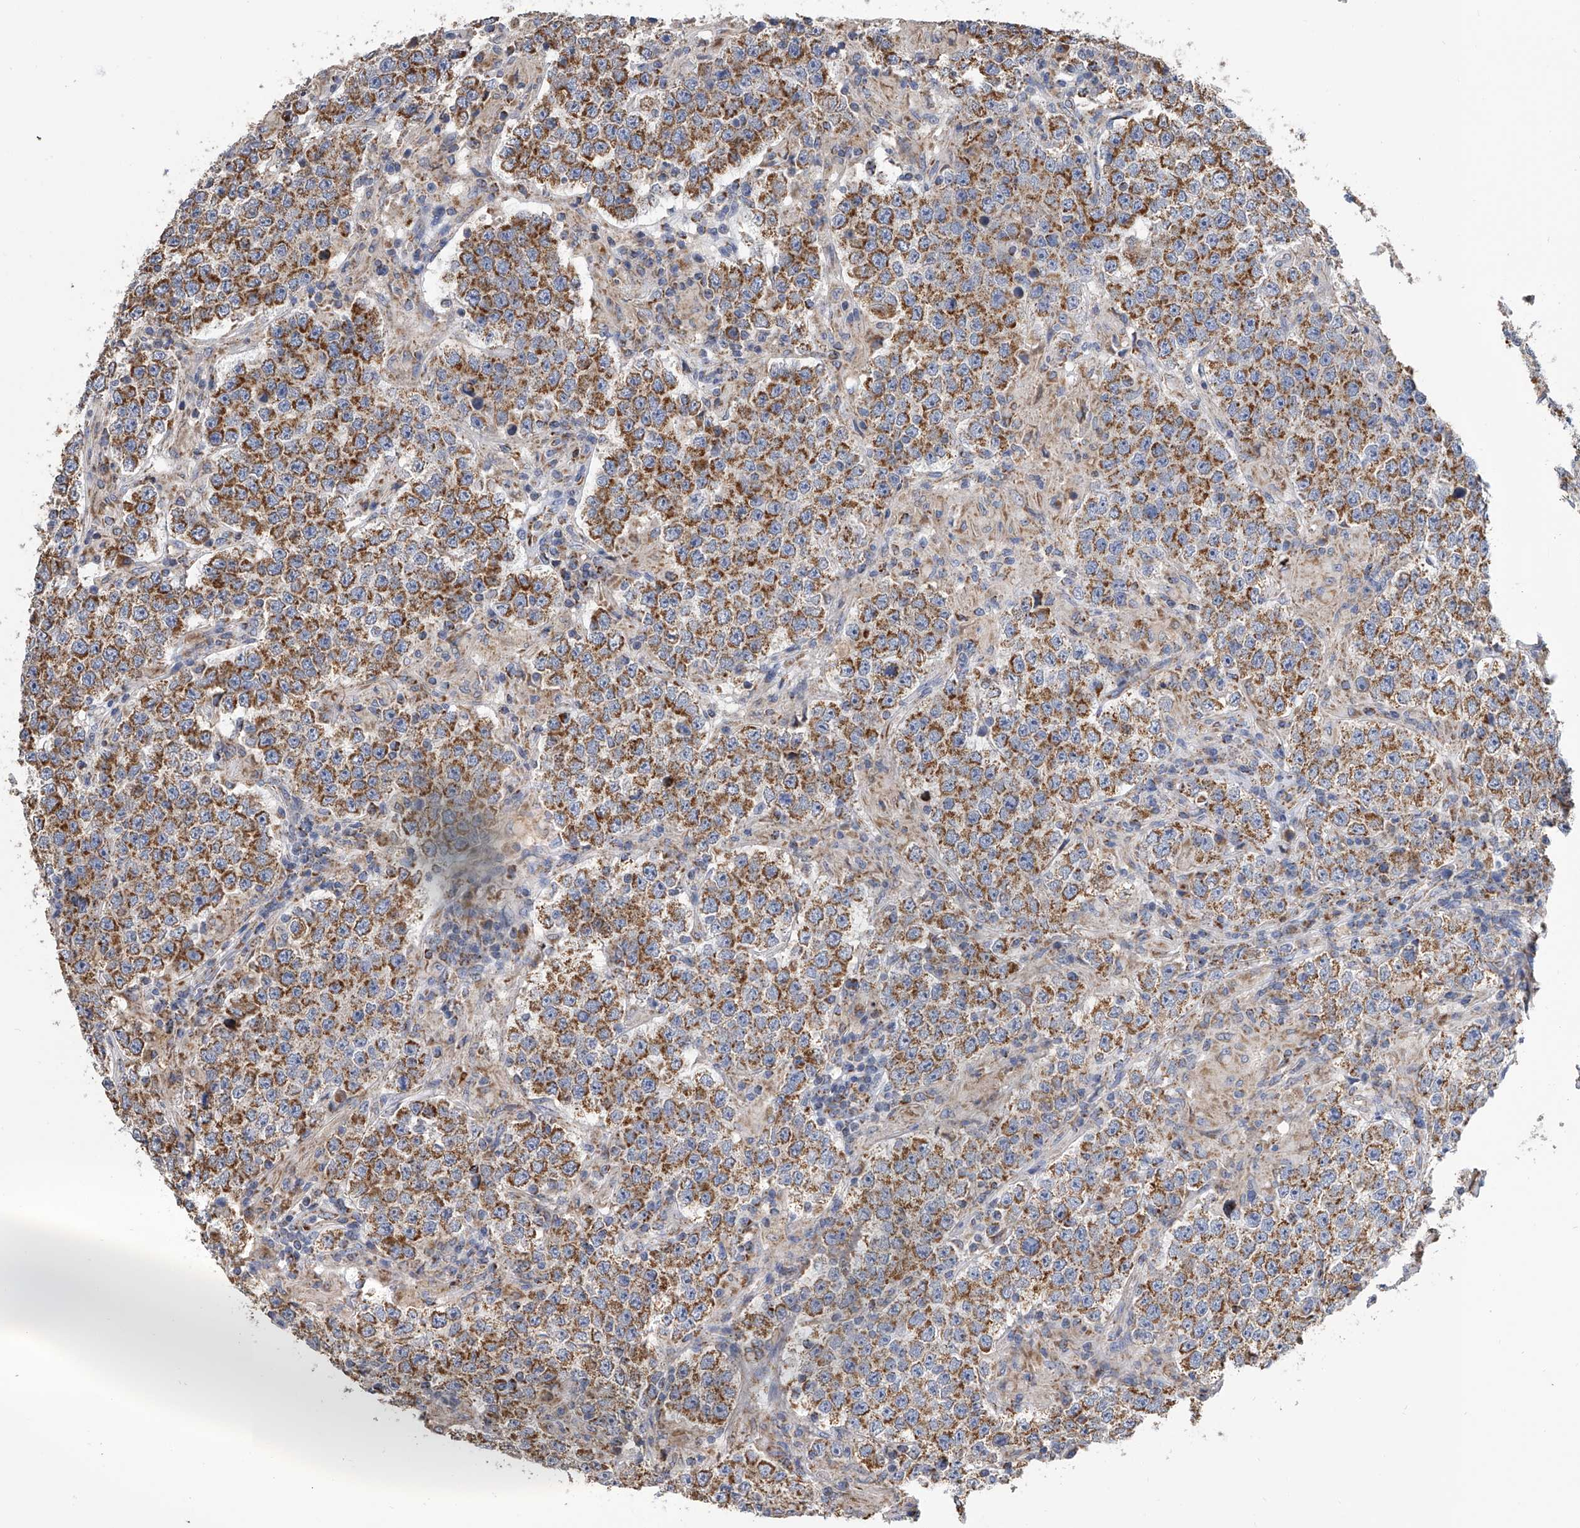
{"staining": {"intensity": "moderate", "quantity": ">75%", "location": "cytoplasmic/membranous"}, "tissue": "testis cancer", "cell_type": "Tumor cells", "image_type": "cancer", "snomed": [{"axis": "morphology", "description": "Normal tissue, NOS"}, {"axis": "morphology", "description": "Urothelial carcinoma, High grade"}, {"axis": "morphology", "description": "Seminoma, NOS"}, {"axis": "morphology", "description": "Carcinoma, Embryonal, NOS"}, {"axis": "topography", "description": "Urinary bladder"}, {"axis": "topography", "description": "Testis"}], "caption": "A histopathology image showing moderate cytoplasmic/membranous positivity in approximately >75% of tumor cells in testis high-grade urothelial carcinoma, as visualized by brown immunohistochemical staining.", "gene": "MRPL28", "patient": {"sex": "male", "age": 41}}